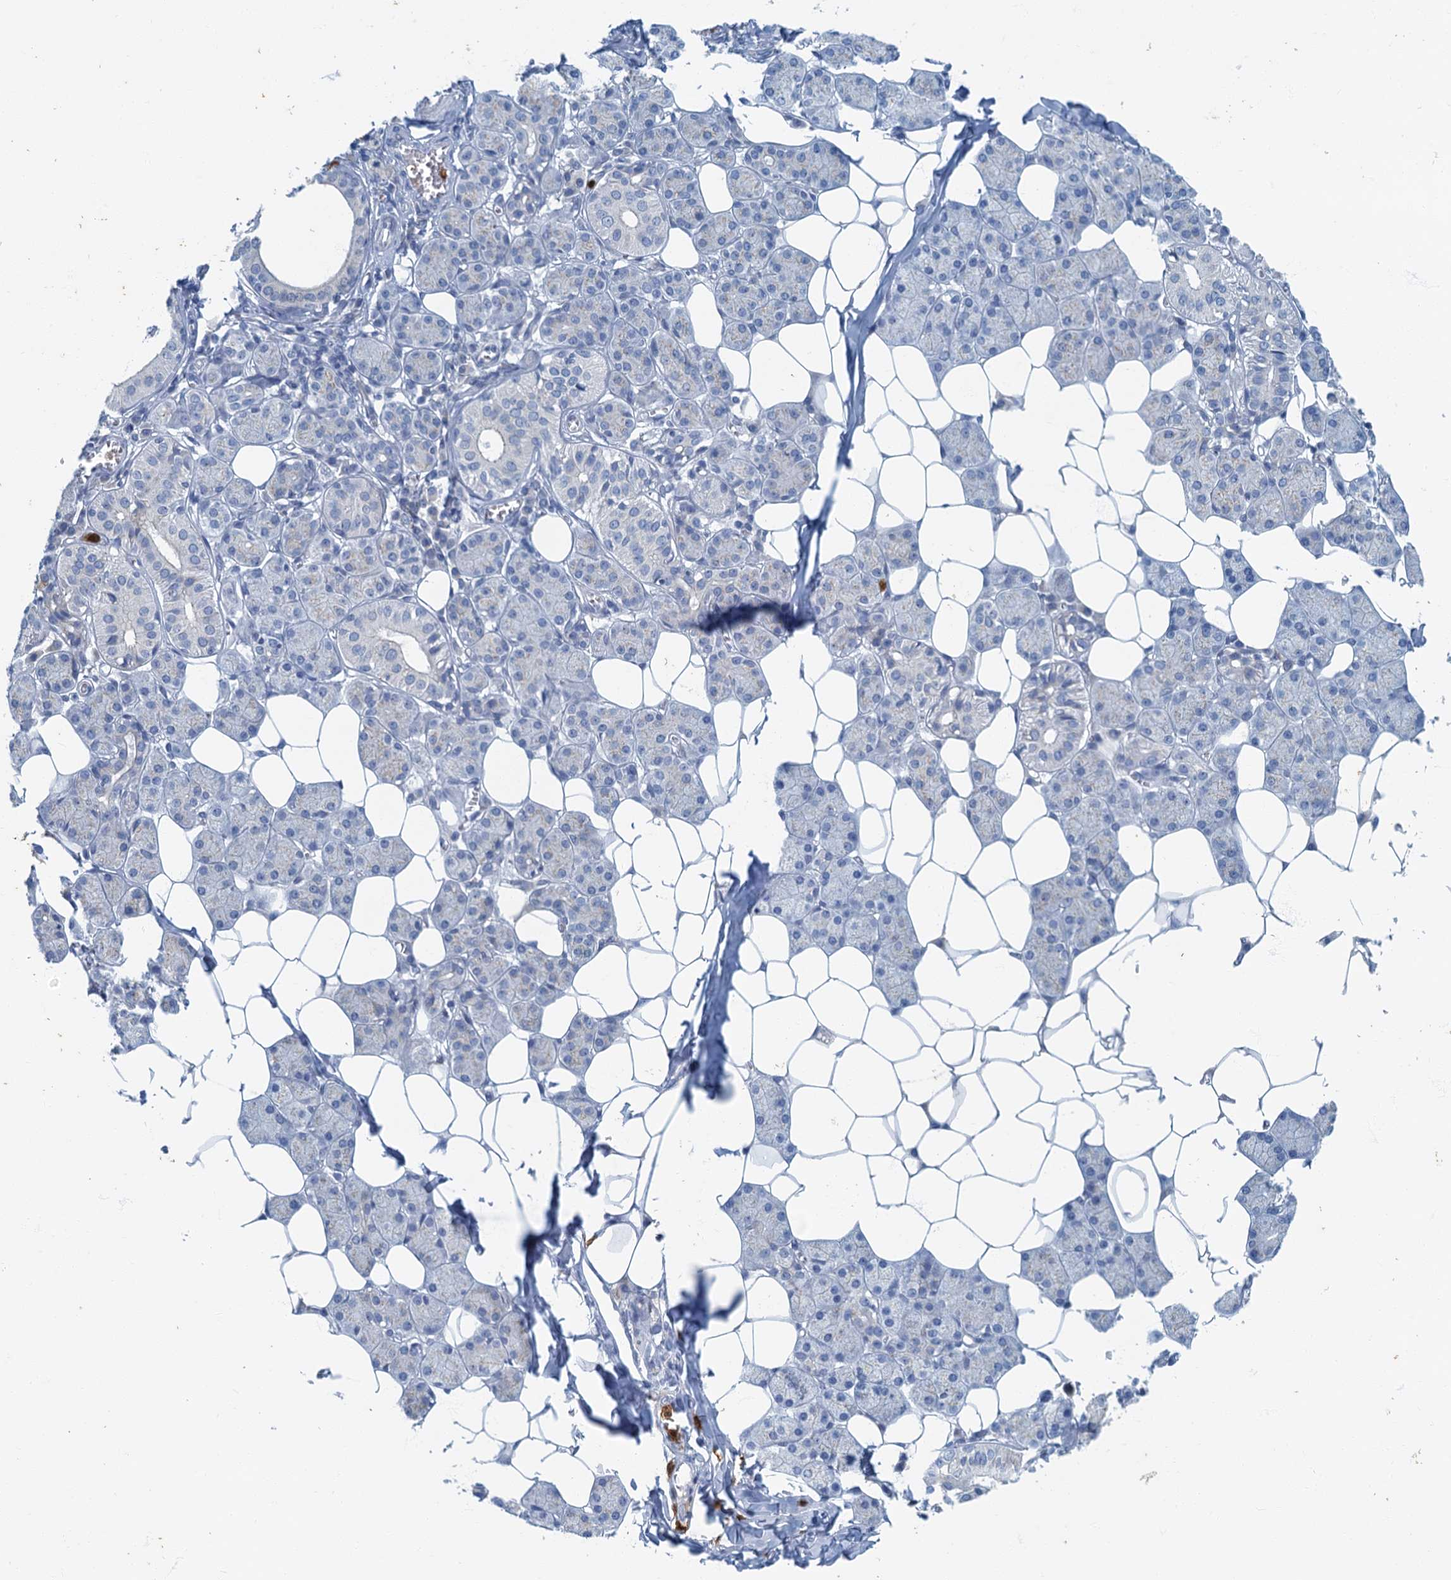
{"staining": {"intensity": "negative", "quantity": "none", "location": "none"}, "tissue": "salivary gland", "cell_type": "Glandular cells", "image_type": "normal", "snomed": [{"axis": "morphology", "description": "Normal tissue, NOS"}, {"axis": "topography", "description": "Salivary gland"}], "caption": "An IHC photomicrograph of unremarkable salivary gland is shown. There is no staining in glandular cells of salivary gland. Nuclei are stained in blue.", "gene": "ANKDD1A", "patient": {"sex": "female", "age": 33}}